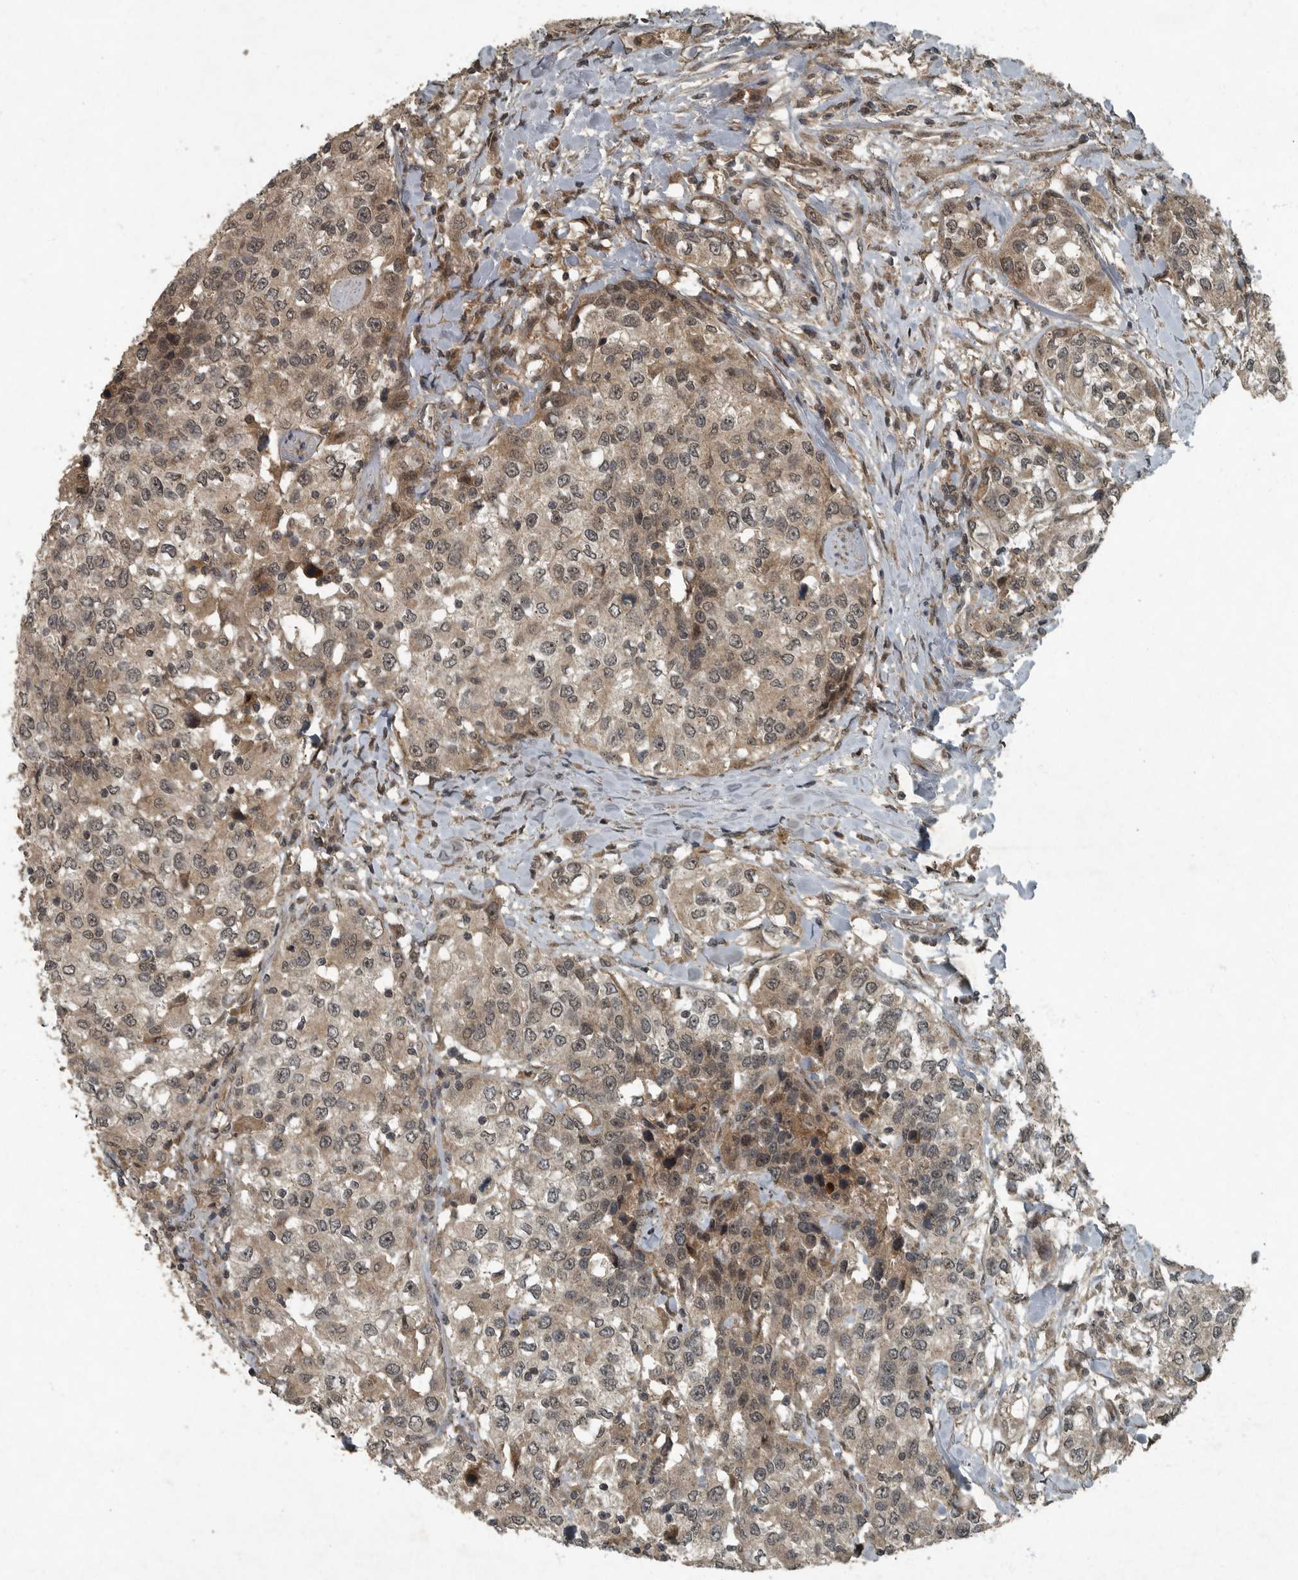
{"staining": {"intensity": "weak", "quantity": ">75%", "location": "cytoplasmic/membranous,nuclear"}, "tissue": "urothelial cancer", "cell_type": "Tumor cells", "image_type": "cancer", "snomed": [{"axis": "morphology", "description": "Urothelial carcinoma, High grade"}, {"axis": "topography", "description": "Urinary bladder"}], "caption": "DAB immunohistochemical staining of urothelial cancer exhibits weak cytoplasmic/membranous and nuclear protein expression in approximately >75% of tumor cells.", "gene": "FOXO1", "patient": {"sex": "female", "age": 80}}